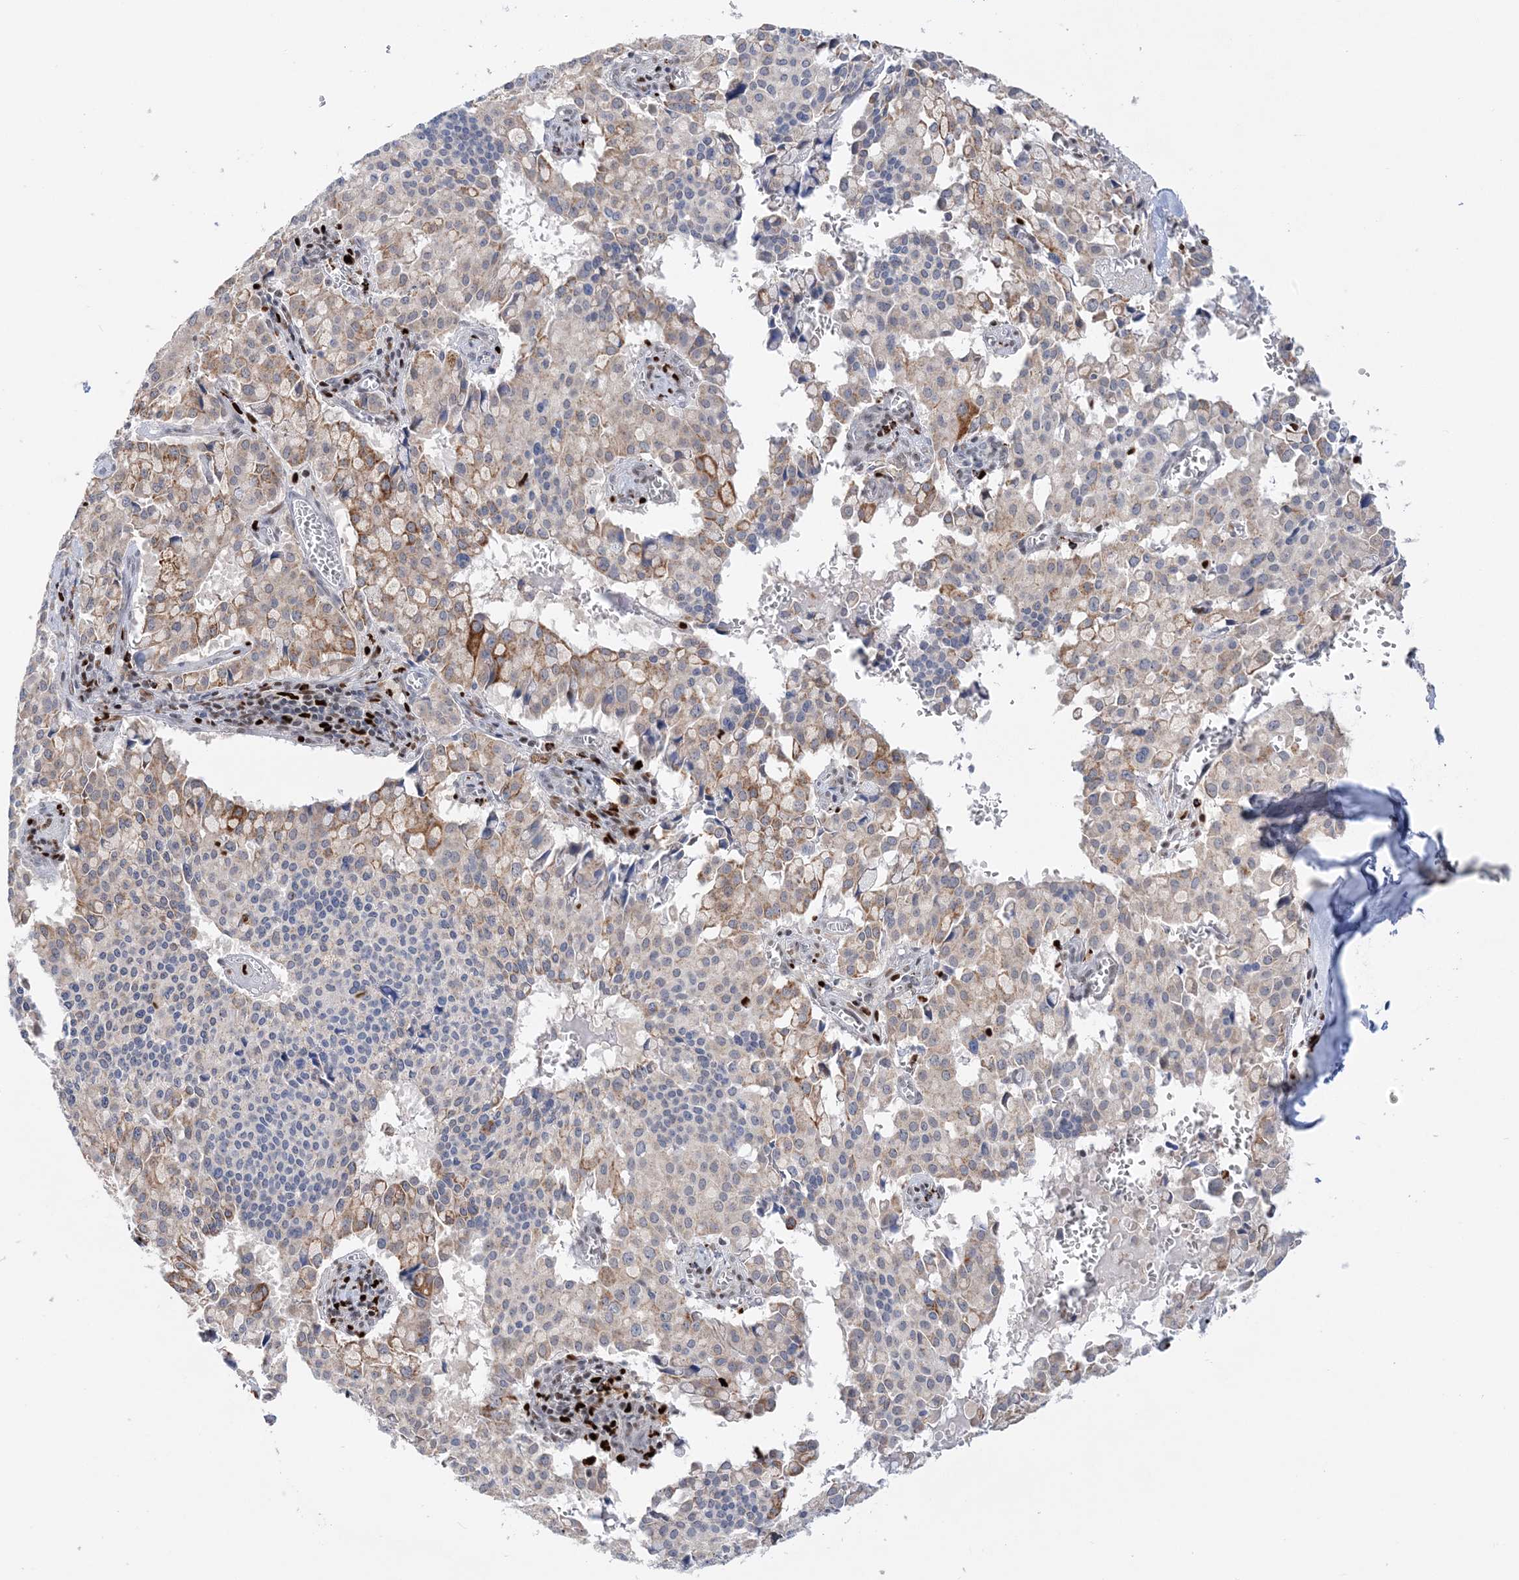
{"staining": {"intensity": "moderate", "quantity": "<25%", "location": "cytoplasmic/membranous"}, "tissue": "pancreatic cancer", "cell_type": "Tumor cells", "image_type": "cancer", "snomed": [{"axis": "morphology", "description": "Adenocarcinoma, NOS"}, {"axis": "topography", "description": "Pancreas"}], "caption": "Brown immunohistochemical staining in human adenocarcinoma (pancreatic) shows moderate cytoplasmic/membranous staining in approximately <25% of tumor cells. The staining was performed using DAB (3,3'-diaminobenzidine) to visualize the protein expression in brown, while the nuclei were stained in blue with hematoxylin (Magnification: 20x).", "gene": "NIT2", "patient": {"sex": "male", "age": 65}}